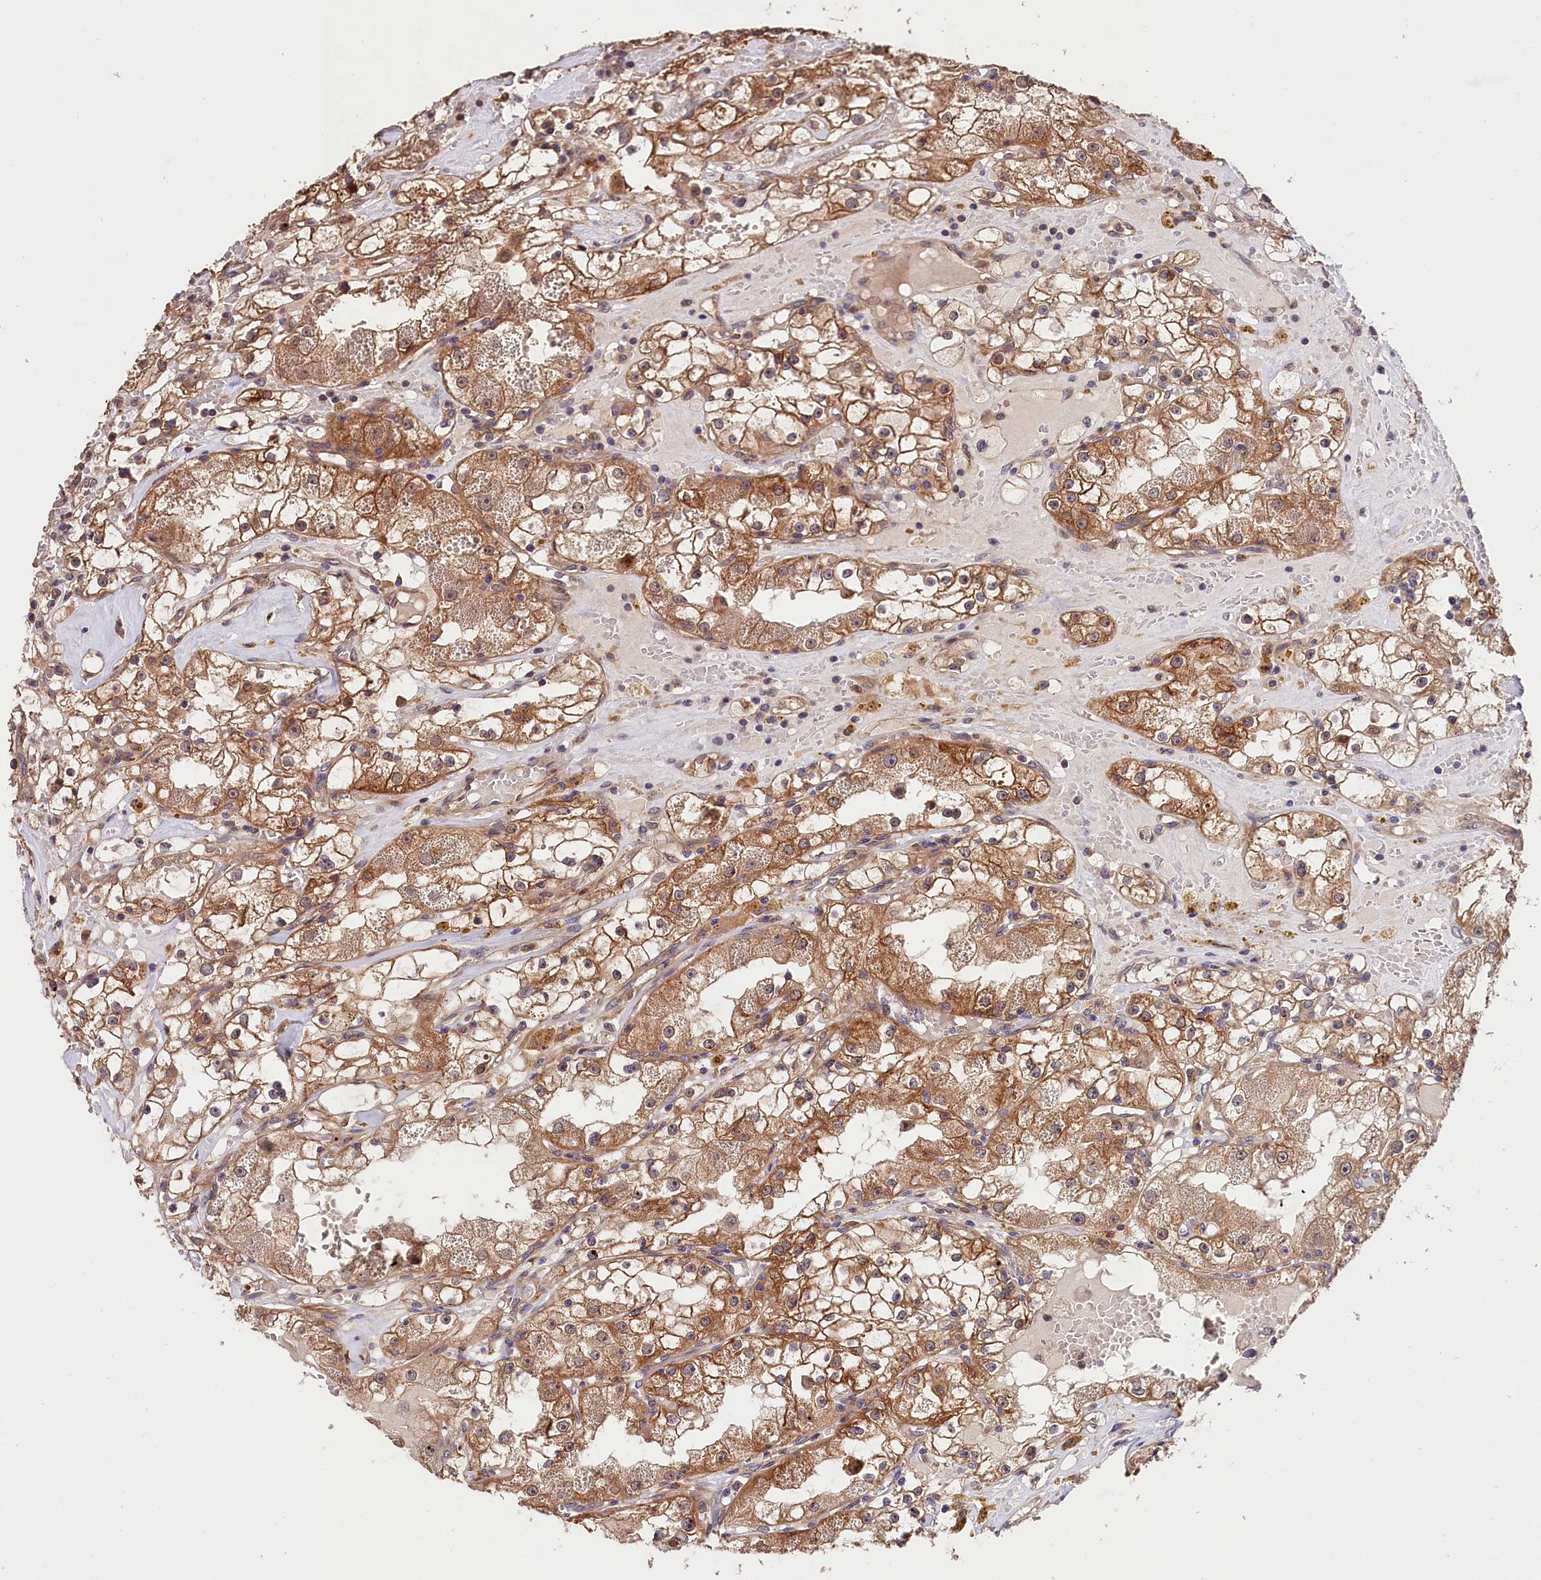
{"staining": {"intensity": "moderate", "quantity": ">75%", "location": "cytoplasmic/membranous"}, "tissue": "renal cancer", "cell_type": "Tumor cells", "image_type": "cancer", "snomed": [{"axis": "morphology", "description": "Adenocarcinoma, NOS"}, {"axis": "topography", "description": "Kidney"}], "caption": "High-power microscopy captured an immunohistochemistry image of renal cancer (adenocarcinoma), revealing moderate cytoplasmic/membranous positivity in approximately >75% of tumor cells. The staining was performed using DAB to visualize the protein expression in brown, while the nuclei were stained in blue with hematoxylin (Magnification: 20x).", "gene": "CES3", "patient": {"sex": "male", "age": 56}}